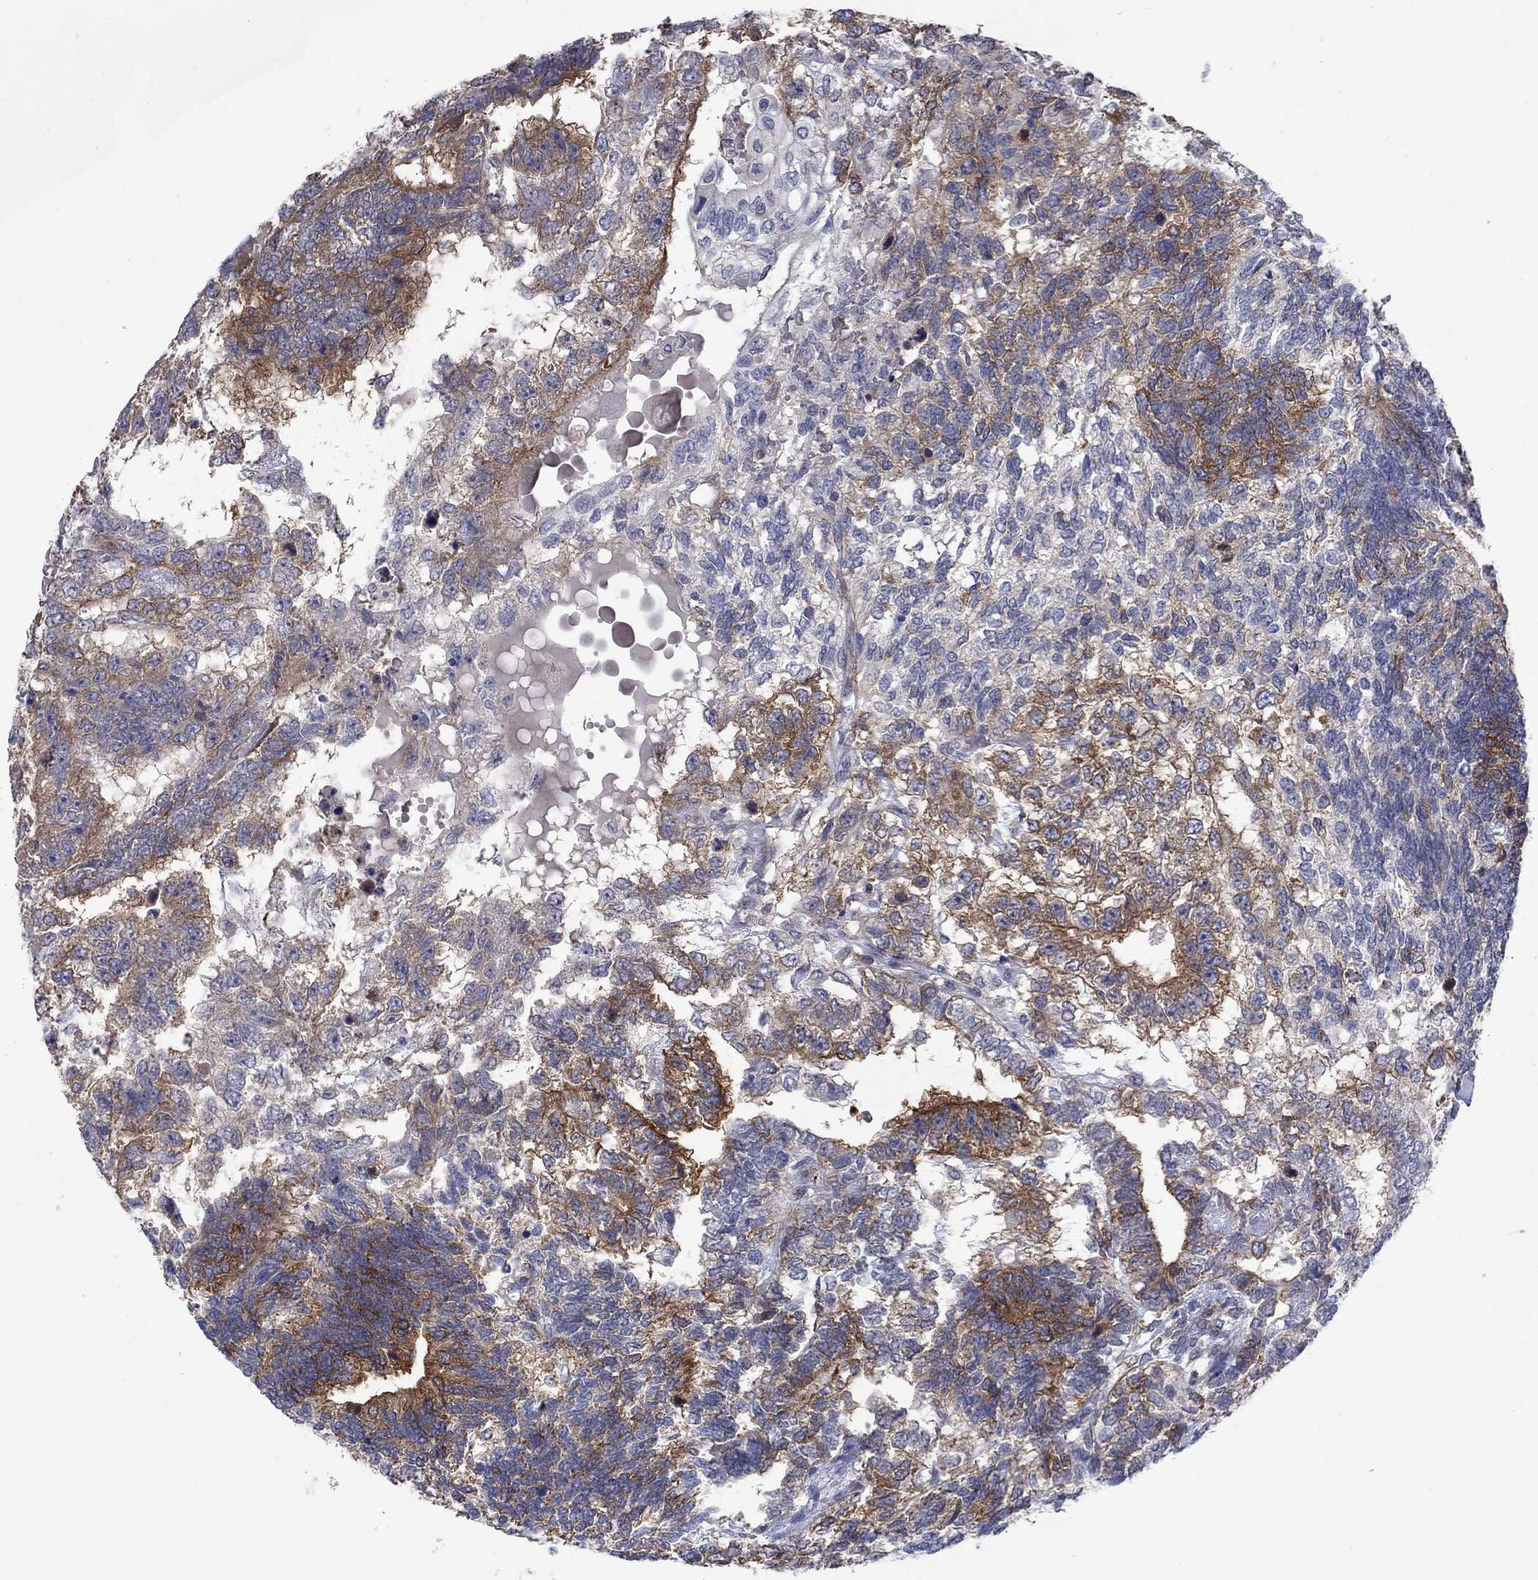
{"staining": {"intensity": "strong", "quantity": "<25%", "location": "cytoplasmic/membranous"}, "tissue": "testis cancer", "cell_type": "Tumor cells", "image_type": "cancer", "snomed": [{"axis": "morphology", "description": "Seminoma, NOS"}, {"axis": "morphology", "description": "Carcinoma, Embryonal, NOS"}, {"axis": "topography", "description": "Testis"}], "caption": "A photomicrograph of human testis cancer stained for a protein shows strong cytoplasmic/membranous brown staining in tumor cells. The protein of interest is shown in brown color, while the nuclei are stained blue.", "gene": "KIF15", "patient": {"sex": "male", "age": 41}}